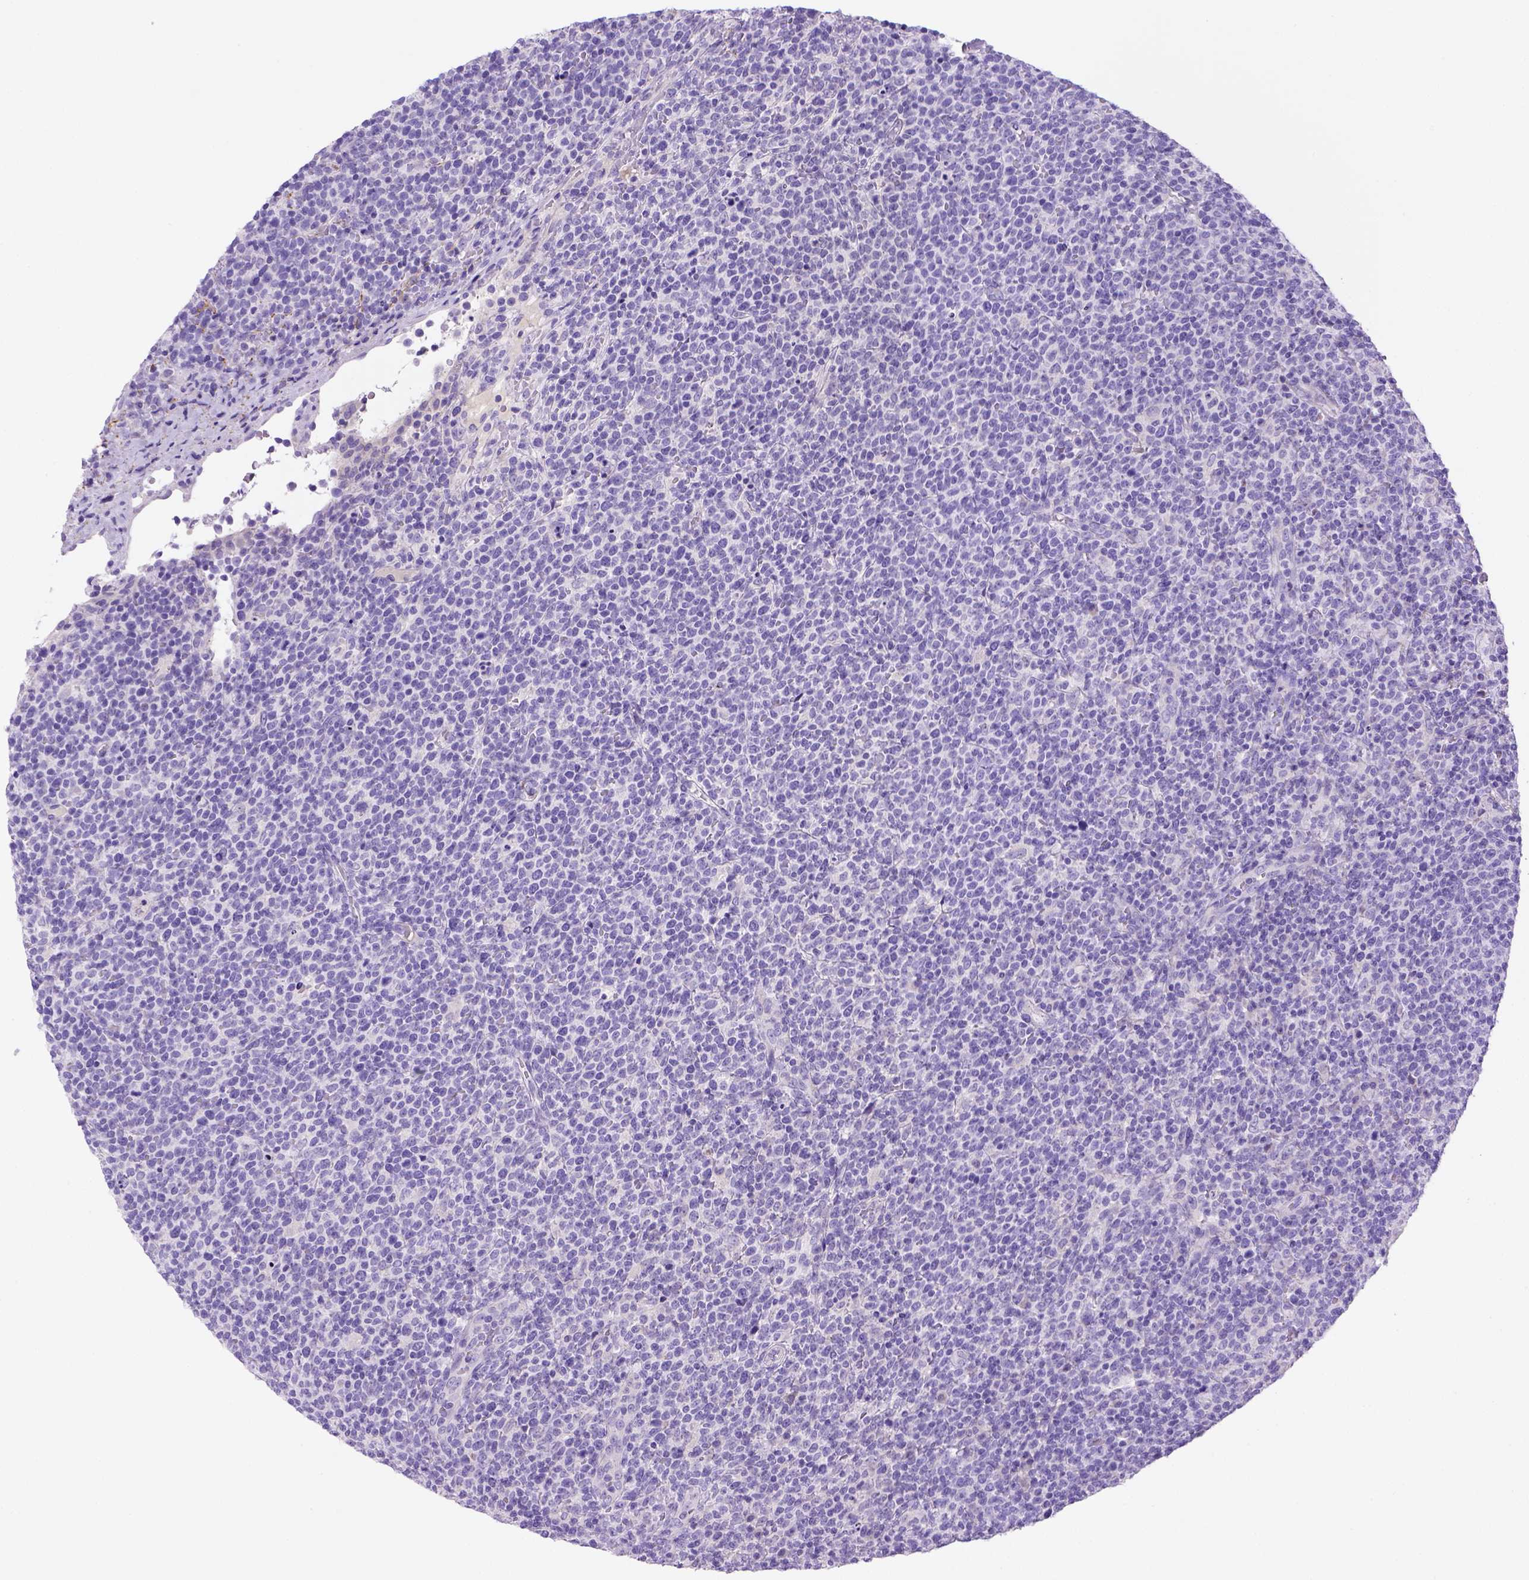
{"staining": {"intensity": "negative", "quantity": "none", "location": "none"}, "tissue": "lymphoma", "cell_type": "Tumor cells", "image_type": "cancer", "snomed": [{"axis": "morphology", "description": "Malignant lymphoma, non-Hodgkin's type, High grade"}, {"axis": "topography", "description": "Lymph node"}], "caption": "This is an IHC histopathology image of human lymphoma. There is no positivity in tumor cells.", "gene": "SIRPD", "patient": {"sex": "male", "age": 61}}